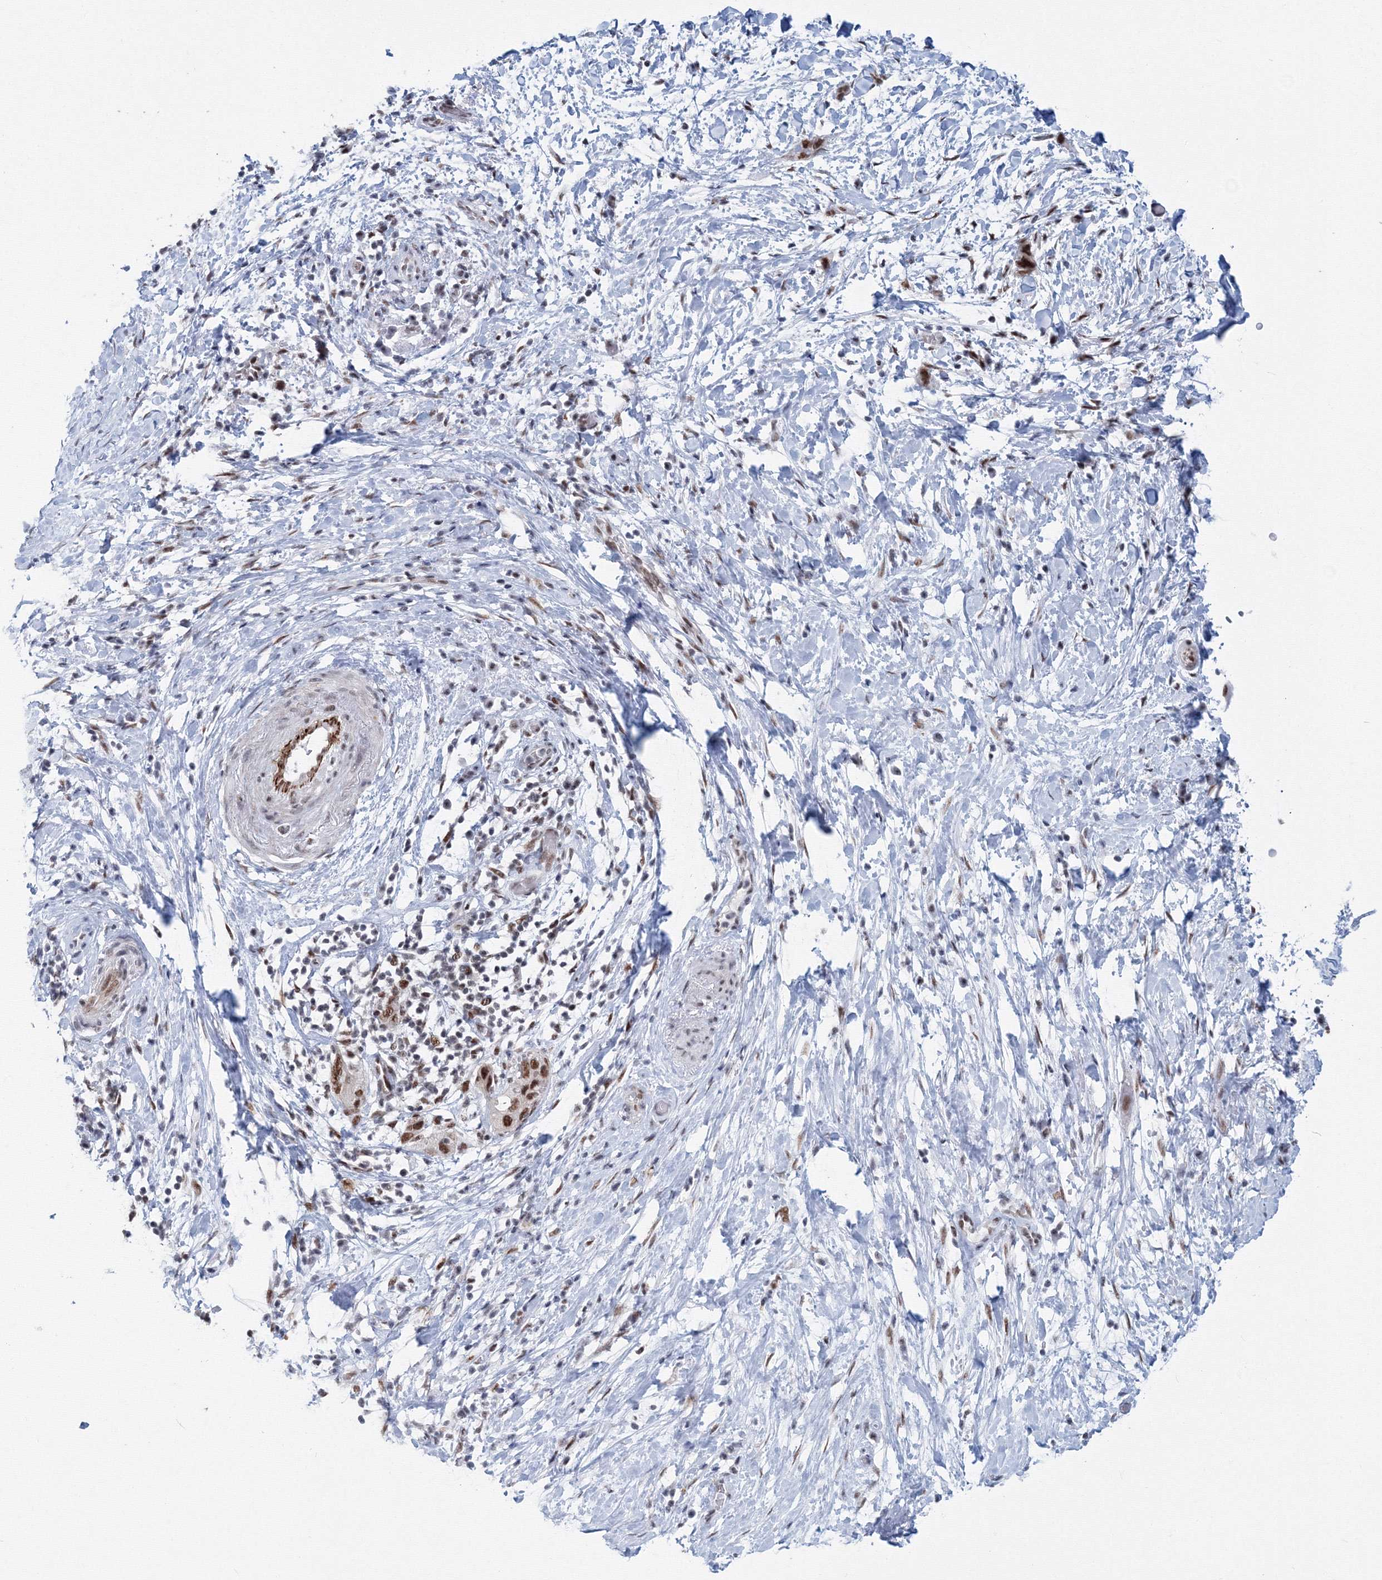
{"staining": {"intensity": "moderate", "quantity": ">75%", "location": "nuclear"}, "tissue": "pancreatic cancer", "cell_type": "Tumor cells", "image_type": "cancer", "snomed": [{"axis": "morphology", "description": "Adenocarcinoma, NOS"}, {"axis": "topography", "description": "Pancreas"}], "caption": "There is medium levels of moderate nuclear positivity in tumor cells of pancreatic cancer (adenocarcinoma), as demonstrated by immunohistochemical staining (brown color).", "gene": "SF3B6", "patient": {"sex": "female", "age": 73}}